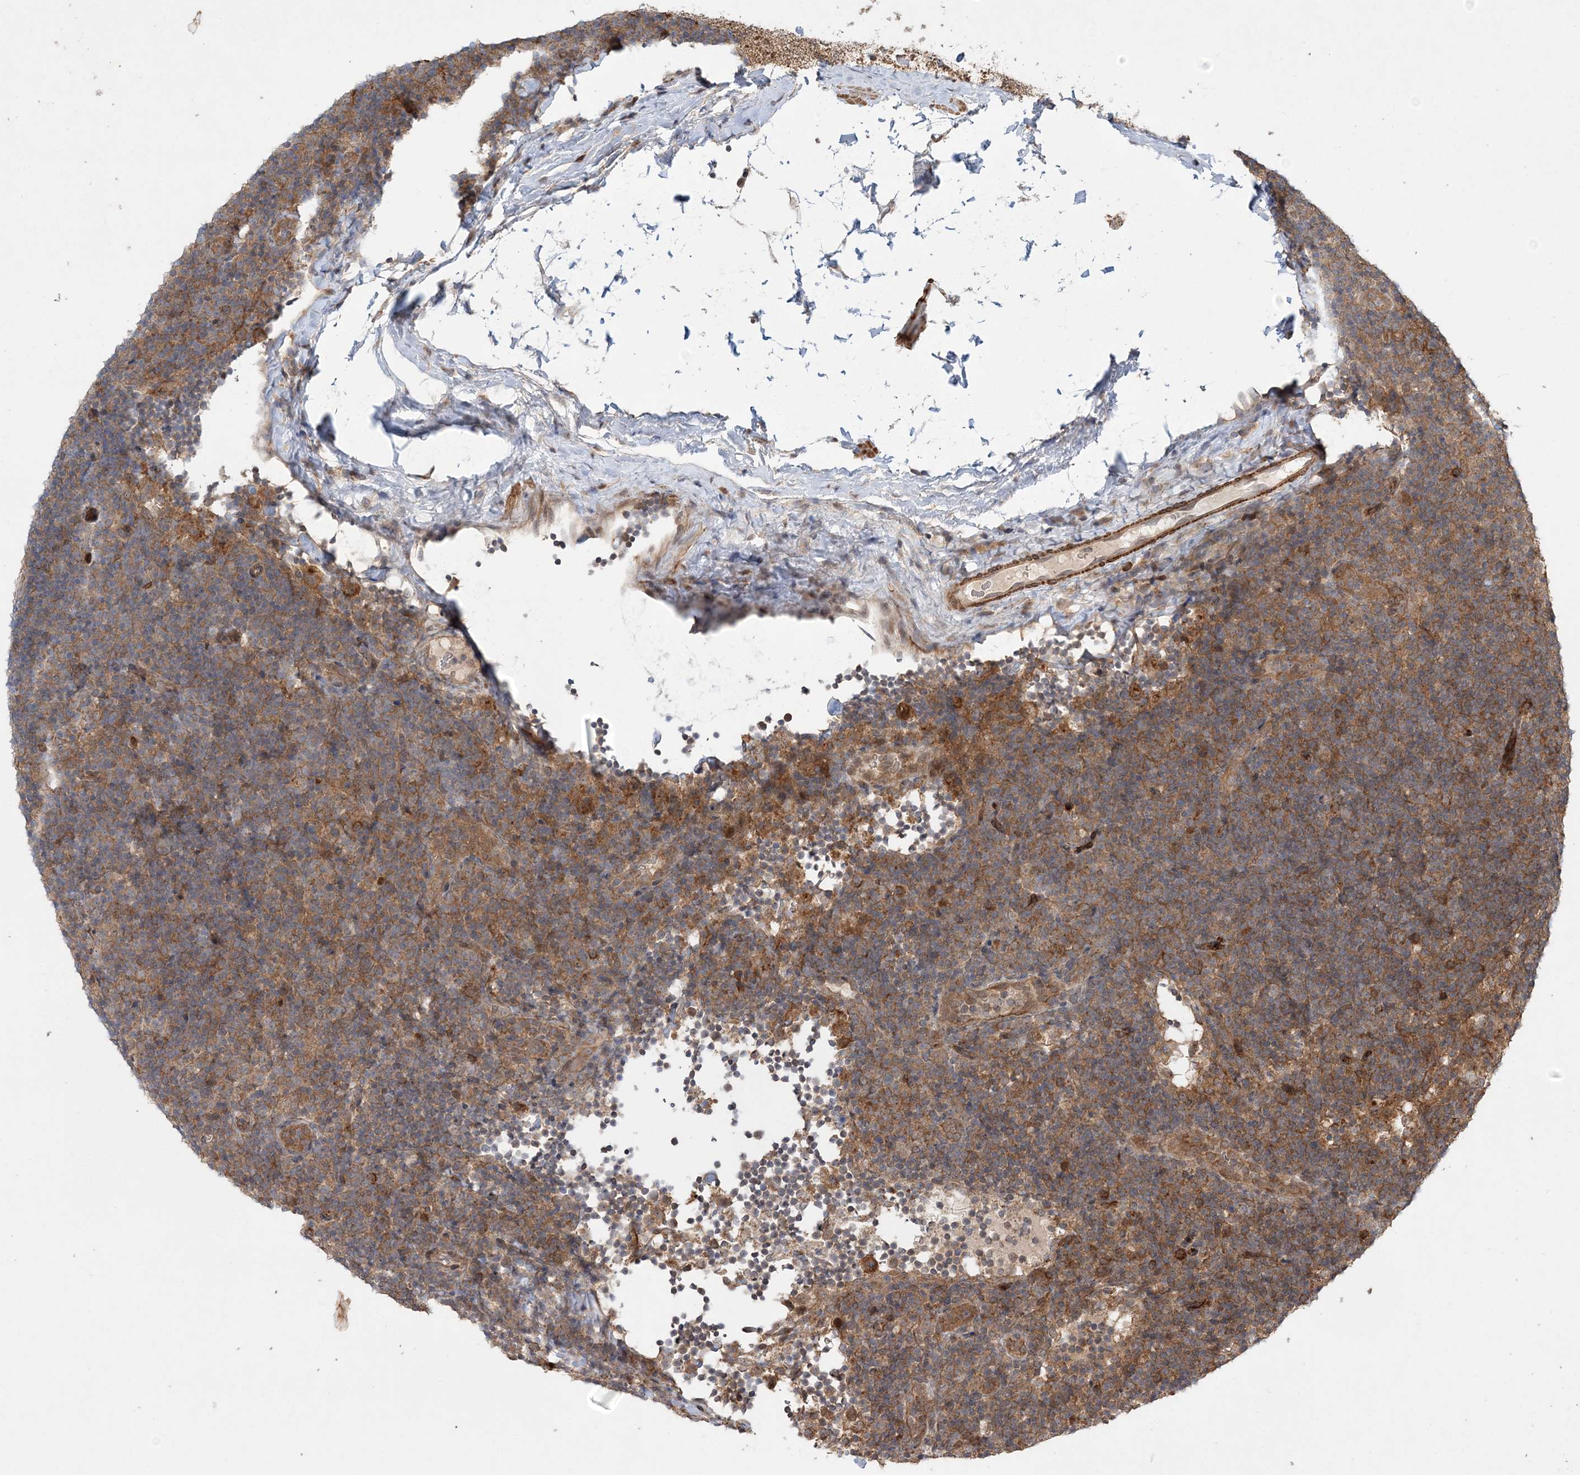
{"staining": {"intensity": "weak", "quantity": ">75%", "location": "cytoplasmic/membranous"}, "tissue": "lymphoma", "cell_type": "Tumor cells", "image_type": "cancer", "snomed": [{"axis": "morphology", "description": "Hodgkin's disease, NOS"}, {"axis": "topography", "description": "Lymph node"}], "caption": "The image demonstrates staining of lymphoma, revealing weak cytoplasmic/membranous protein staining (brown color) within tumor cells. The staining is performed using DAB brown chromogen to label protein expression. The nuclei are counter-stained blue using hematoxylin.", "gene": "UBTD2", "patient": {"sex": "female", "age": 57}}